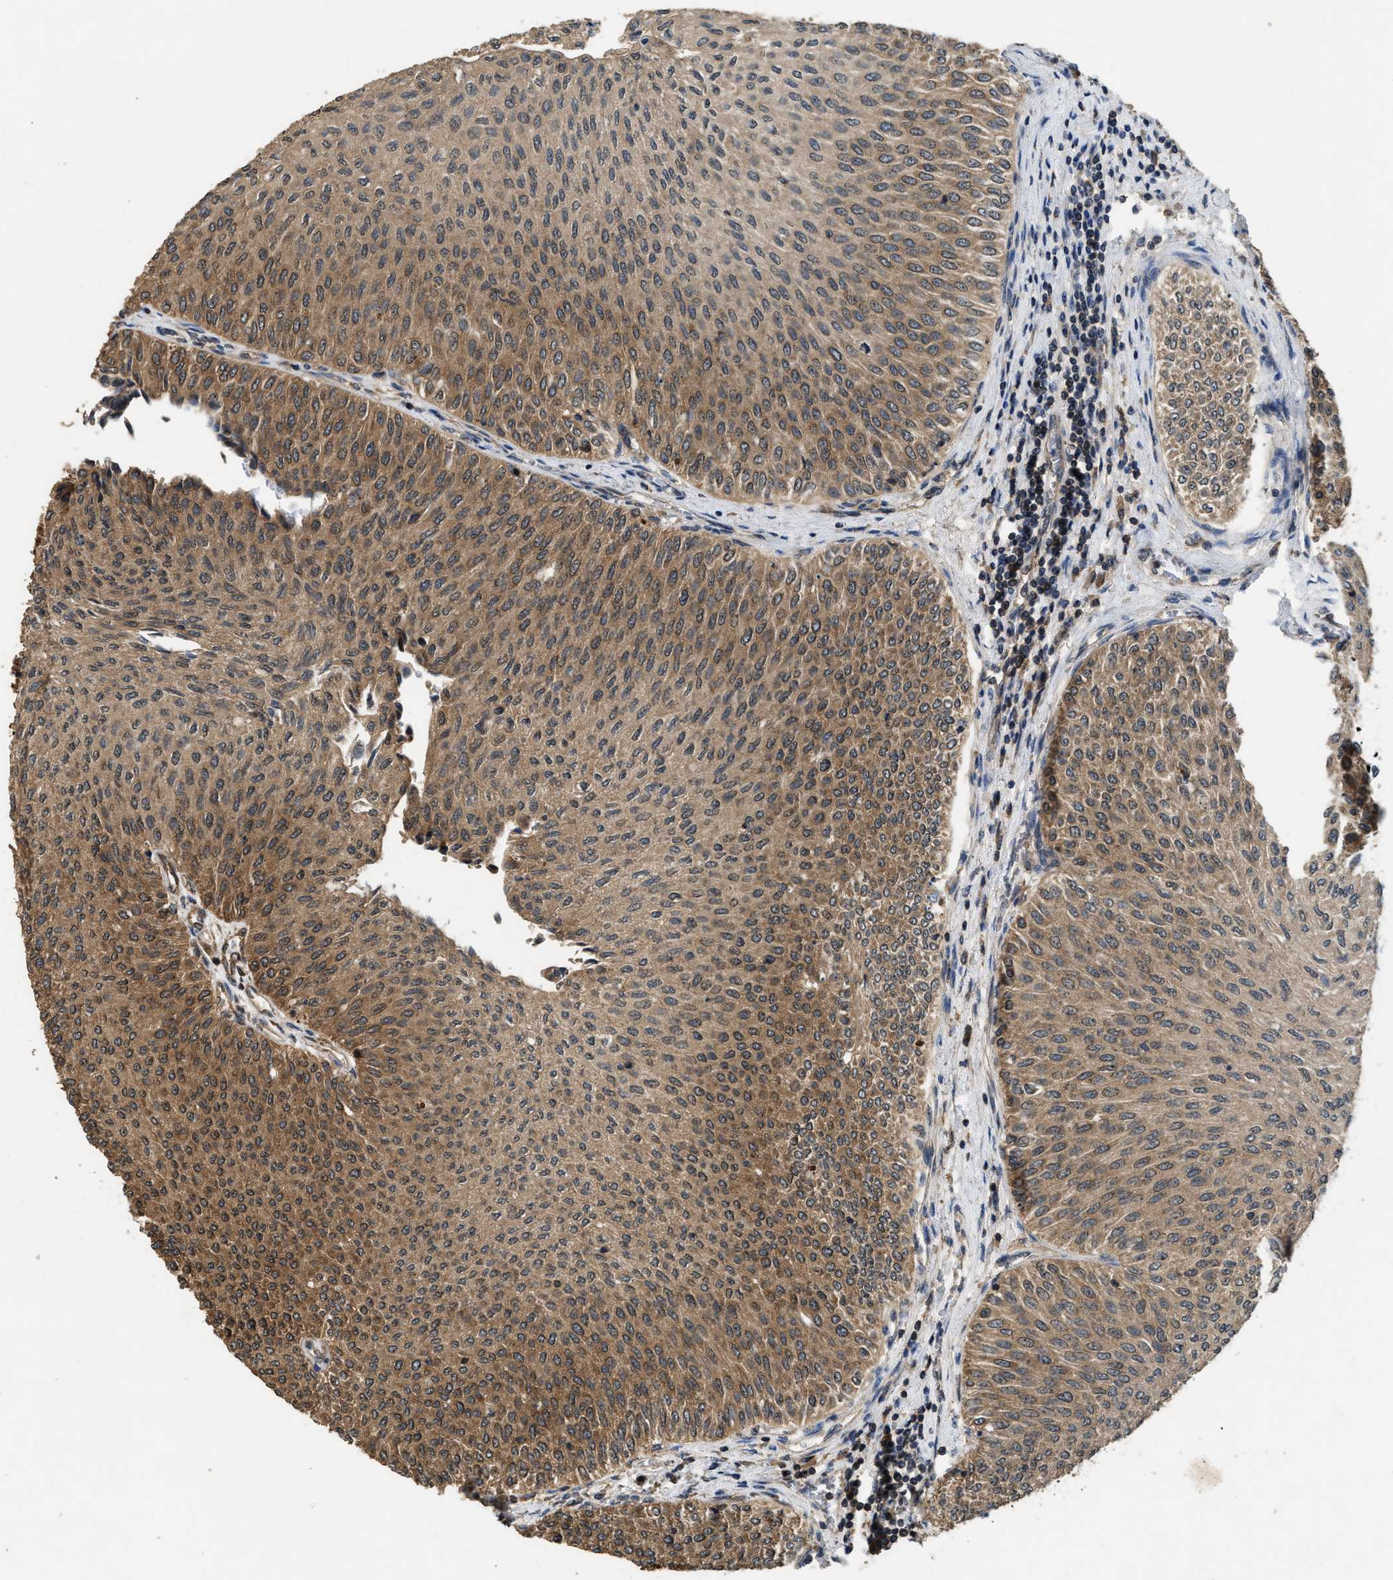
{"staining": {"intensity": "moderate", "quantity": ">75%", "location": "cytoplasmic/membranous"}, "tissue": "urothelial cancer", "cell_type": "Tumor cells", "image_type": "cancer", "snomed": [{"axis": "morphology", "description": "Urothelial carcinoma, Low grade"}, {"axis": "topography", "description": "Urinary bladder"}], "caption": "This image shows immunohistochemistry (IHC) staining of human urothelial cancer, with medium moderate cytoplasmic/membranous positivity in about >75% of tumor cells.", "gene": "DNAJC2", "patient": {"sex": "male", "age": 78}}